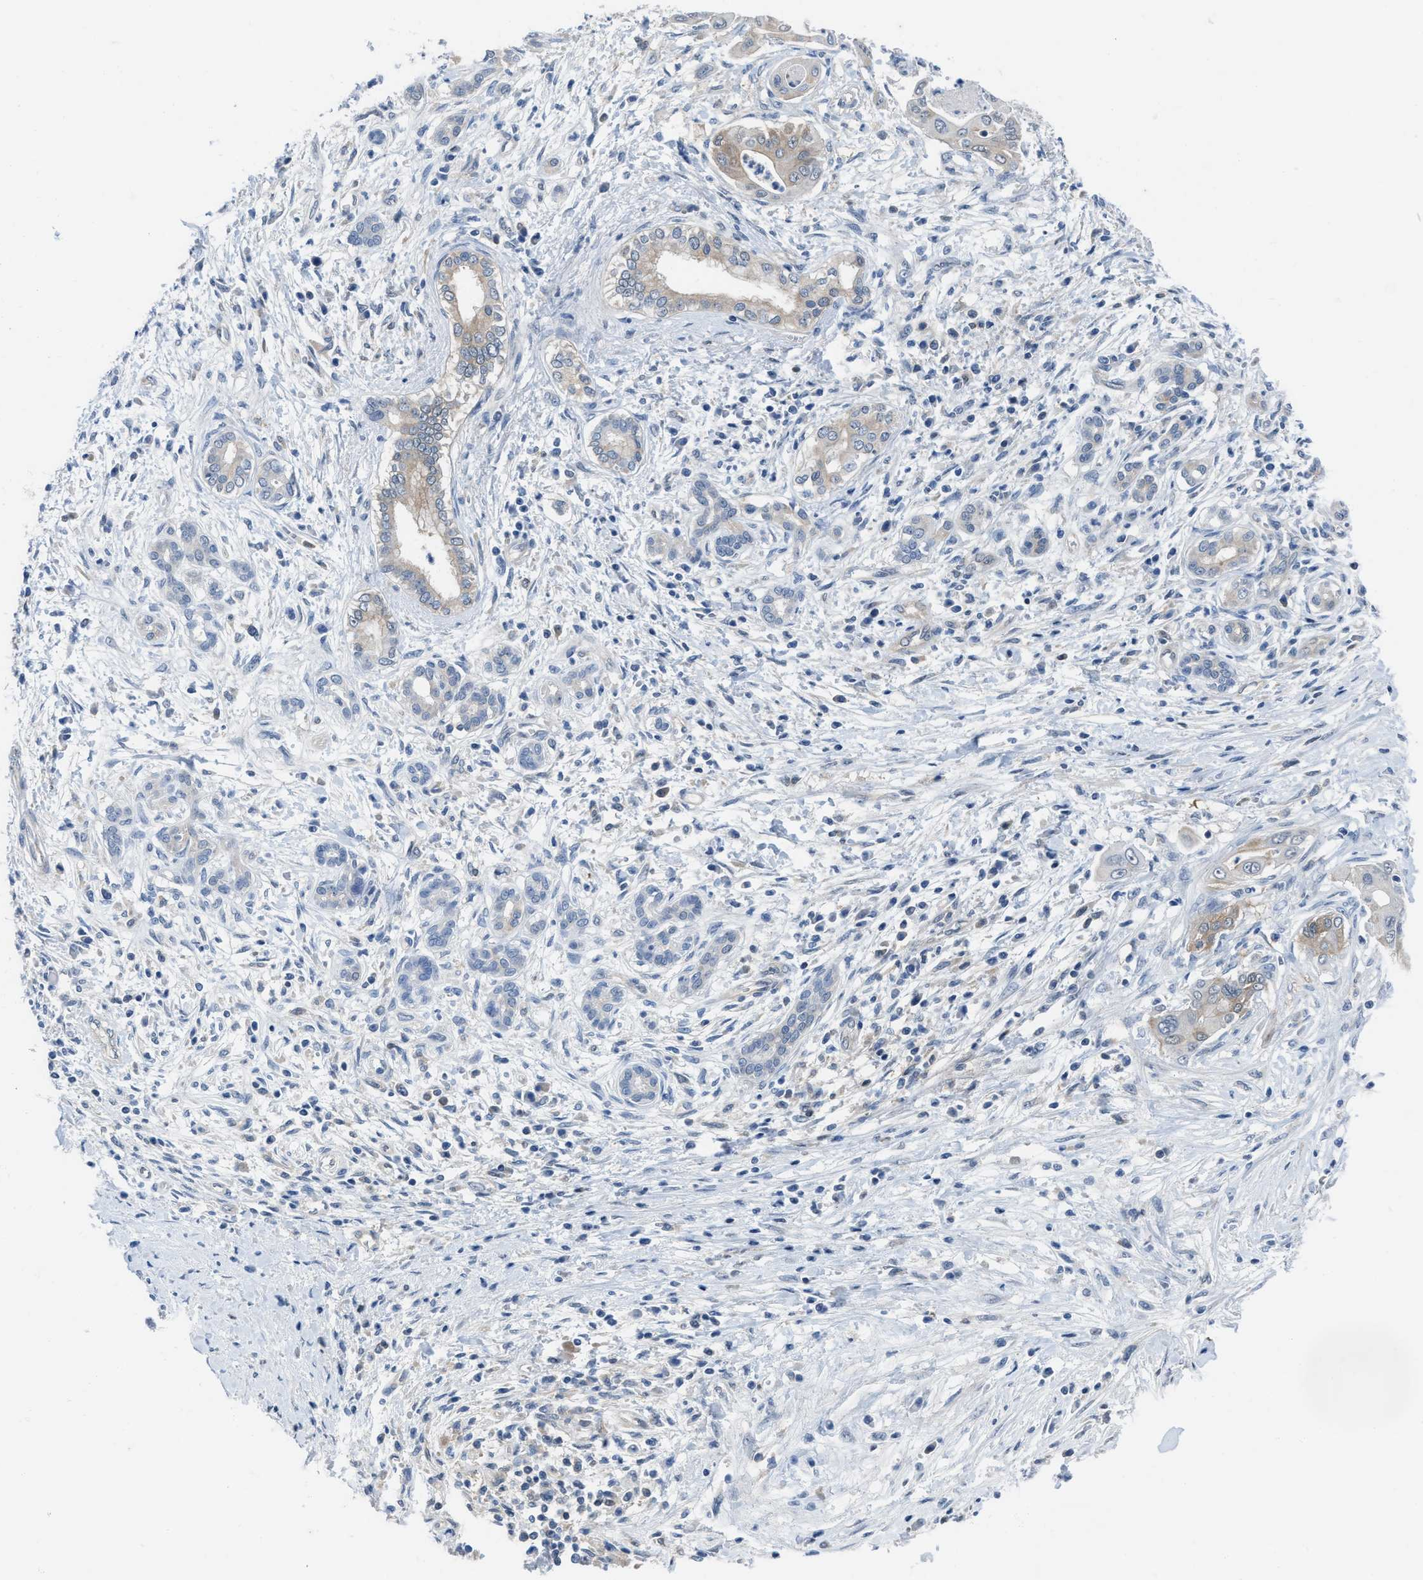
{"staining": {"intensity": "weak", "quantity": "<25%", "location": "cytoplasmic/membranous"}, "tissue": "pancreatic cancer", "cell_type": "Tumor cells", "image_type": "cancer", "snomed": [{"axis": "morphology", "description": "Adenocarcinoma, NOS"}, {"axis": "topography", "description": "Pancreas"}], "caption": "Human pancreatic cancer stained for a protein using immunohistochemistry reveals no staining in tumor cells.", "gene": "NUDT5", "patient": {"sex": "male", "age": 58}}